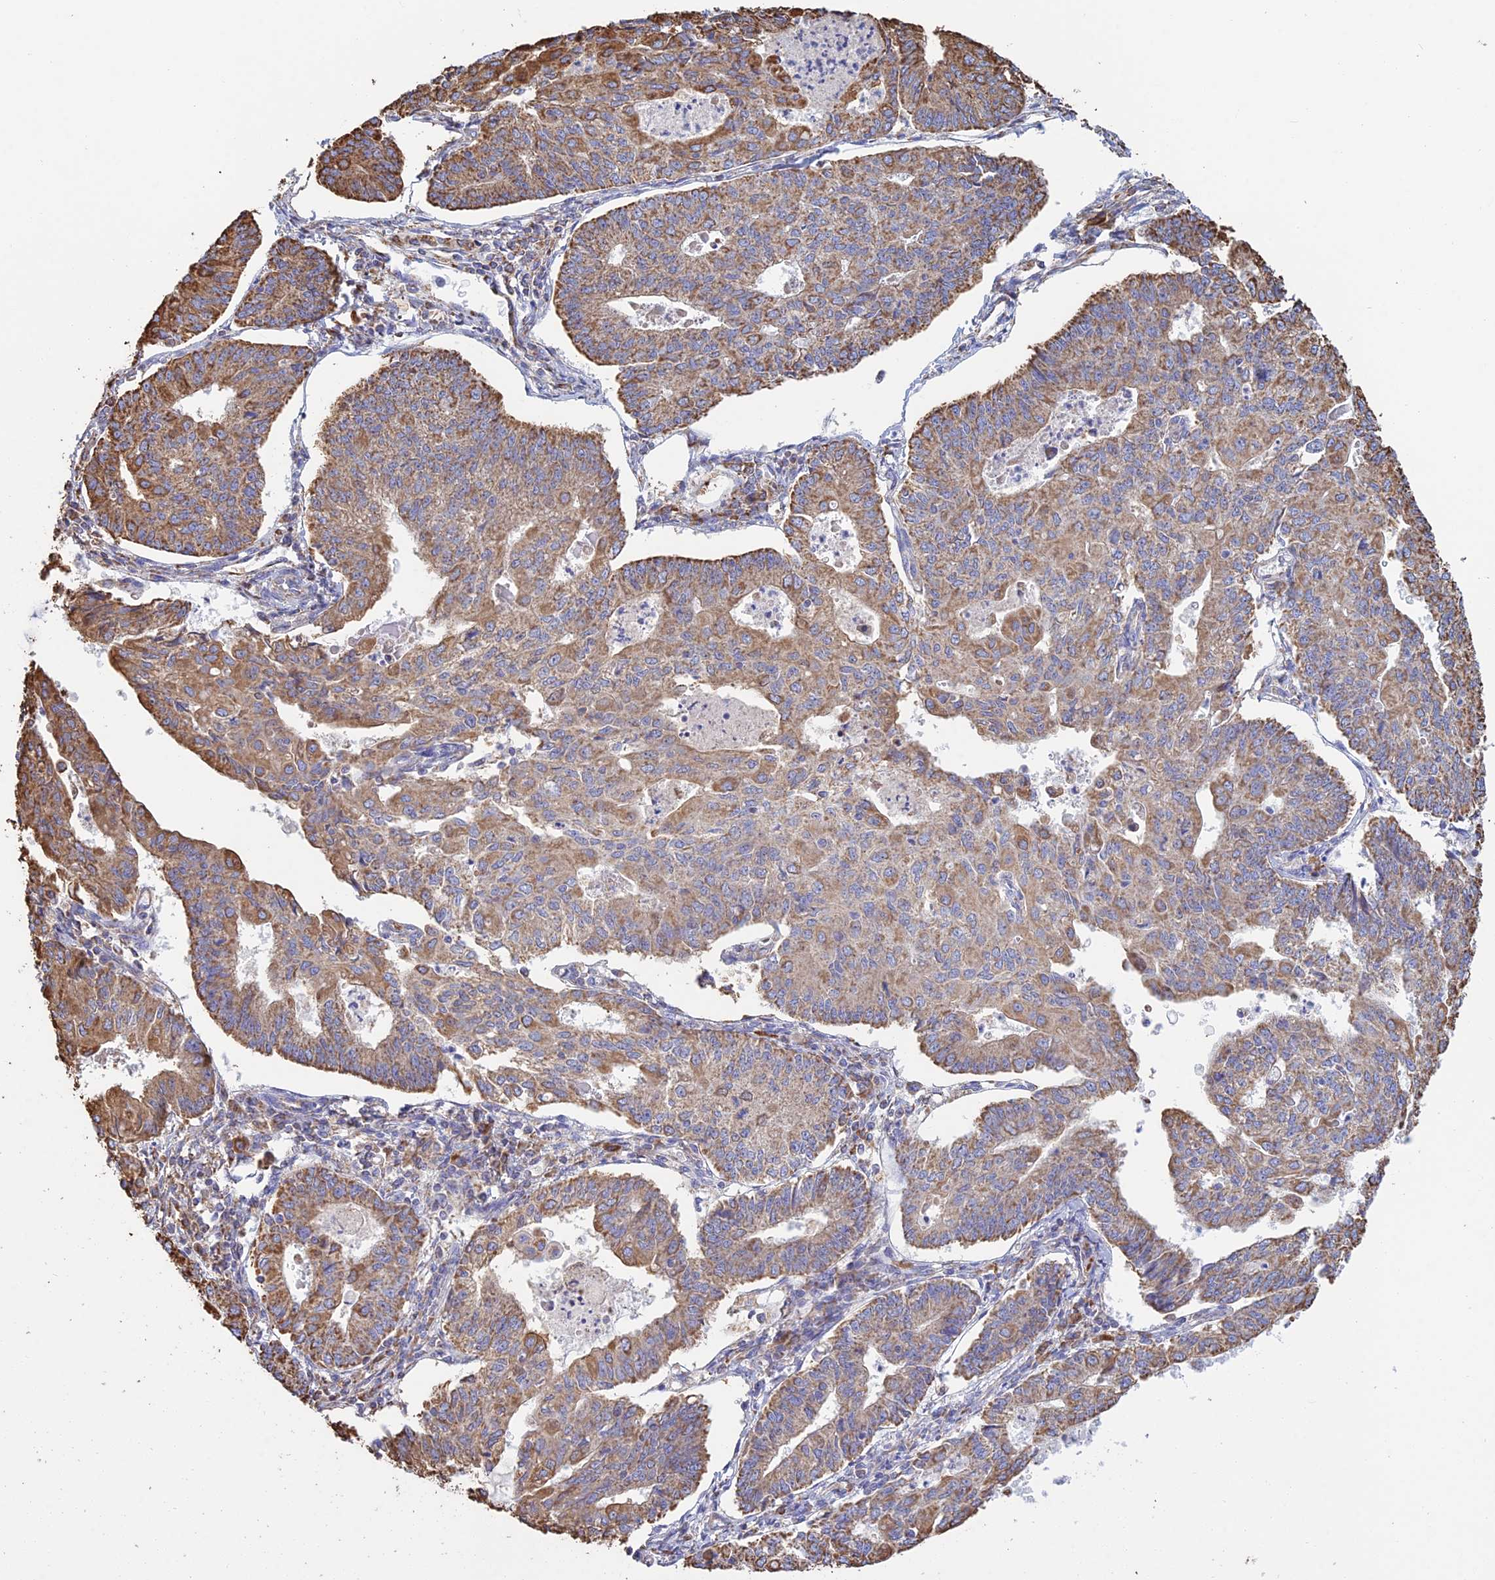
{"staining": {"intensity": "moderate", "quantity": ">75%", "location": "cytoplasmic/membranous"}, "tissue": "endometrial cancer", "cell_type": "Tumor cells", "image_type": "cancer", "snomed": [{"axis": "morphology", "description": "Adenocarcinoma, NOS"}, {"axis": "topography", "description": "Endometrium"}], "caption": "Immunohistochemical staining of human endometrial adenocarcinoma demonstrates medium levels of moderate cytoplasmic/membranous positivity in about >75% of tumor cells. The staining was performed using DAB (3,3'-diaminobenzidine) to visualize the protein expression in brown, while the nuclei were stained in blue with hematoxylin (Magnification: 20x).", "gene": "OR2W3", "patient": {"sex": "female", "age": 56}}